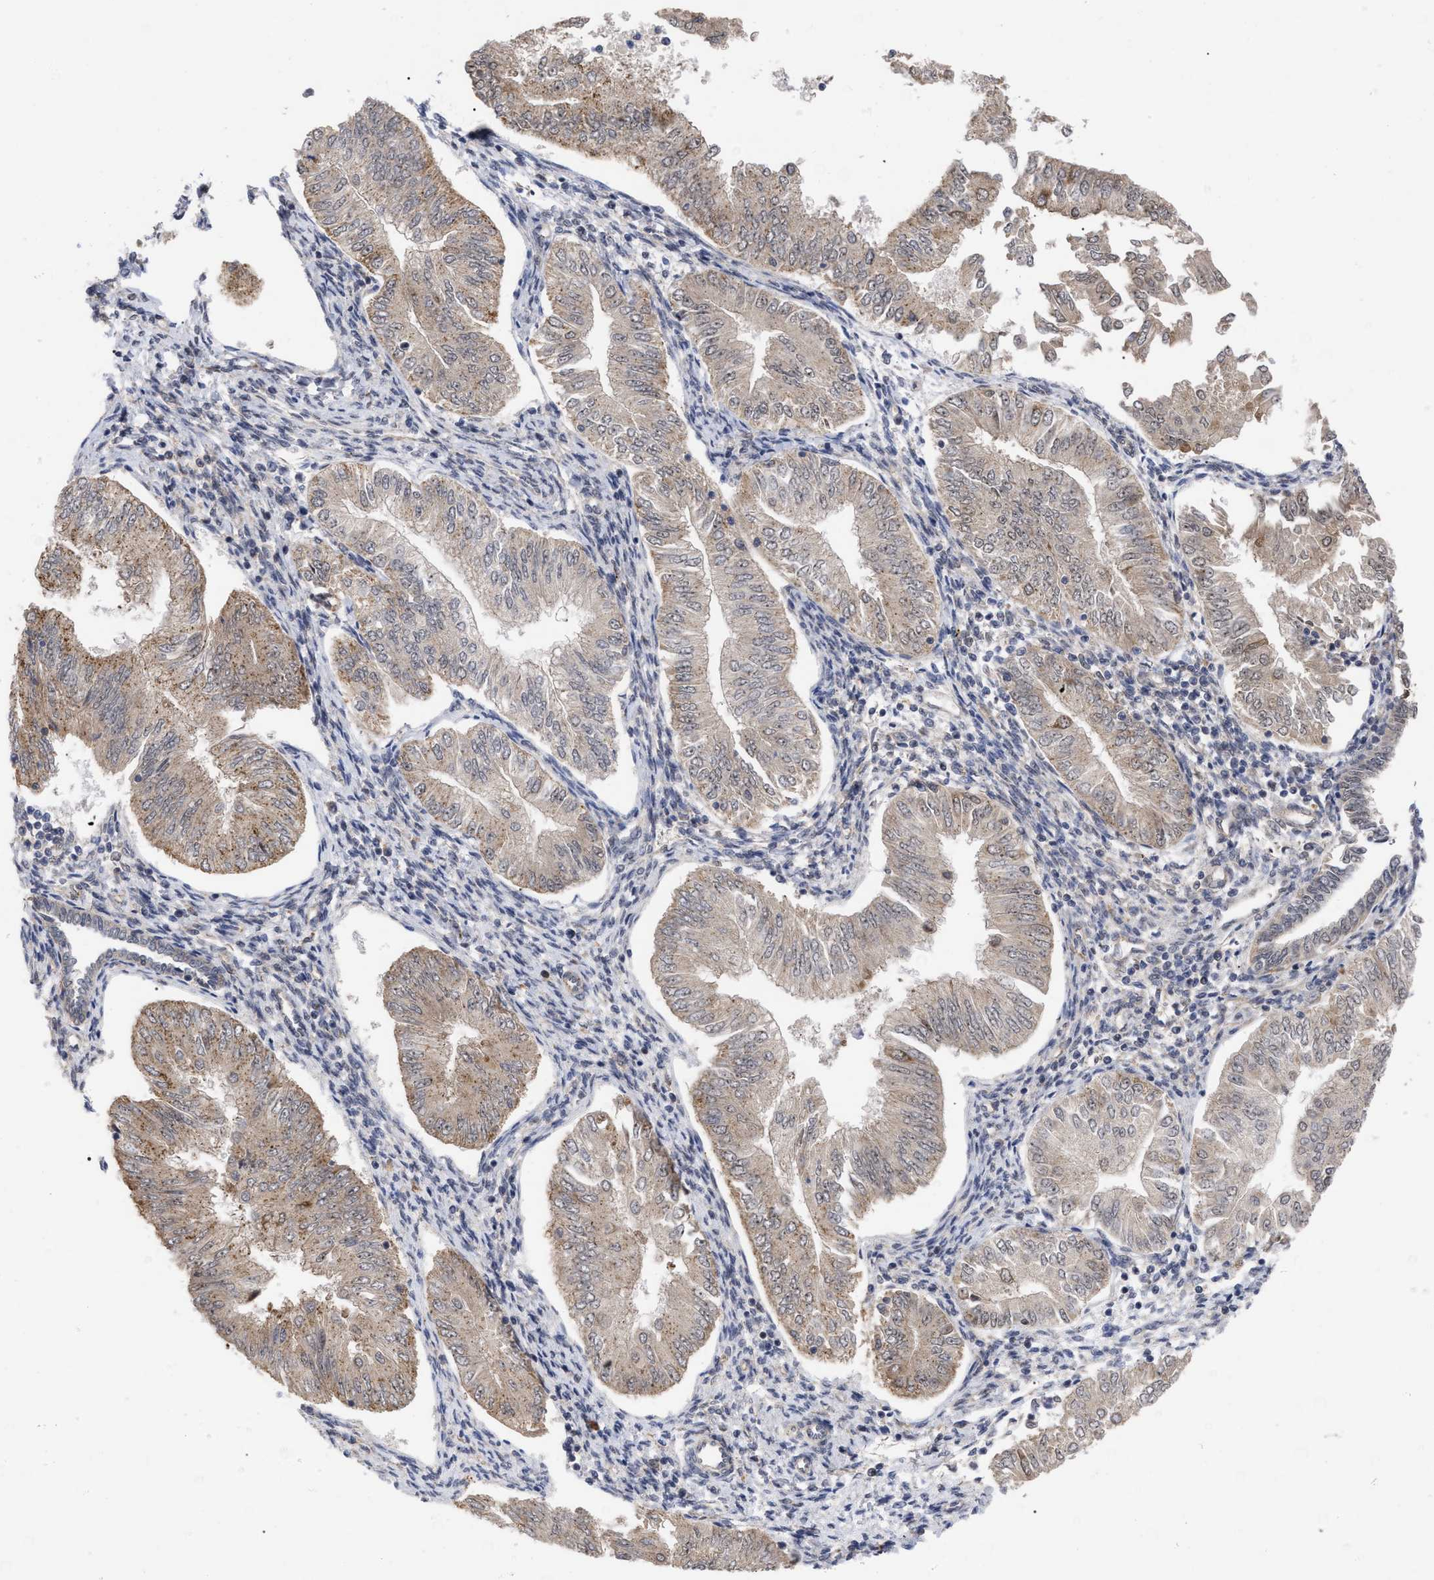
{"staining": {"intensity": "weak", "quantity": "25%-75%", "location": "cytoplasmic/membranous"}, "tissue": "endometrial cancer", "cell_type": "Tumor cells", "image_type": "cancer", "snomed": [{"axis": "morphology", "description": "Adenocarcinoma, NOS"}, {"axis": "topography", "description": "Endometrium"}], "caption": "IHC (DAB) staining of human endometrial cancer (adenocarcinoma) displays weak cytoplasmic/membranous protein staining in approximately 25%-75% of tumor cells.", "gene": "UPF1", "patient": {"sex": "female", "age": 53}}